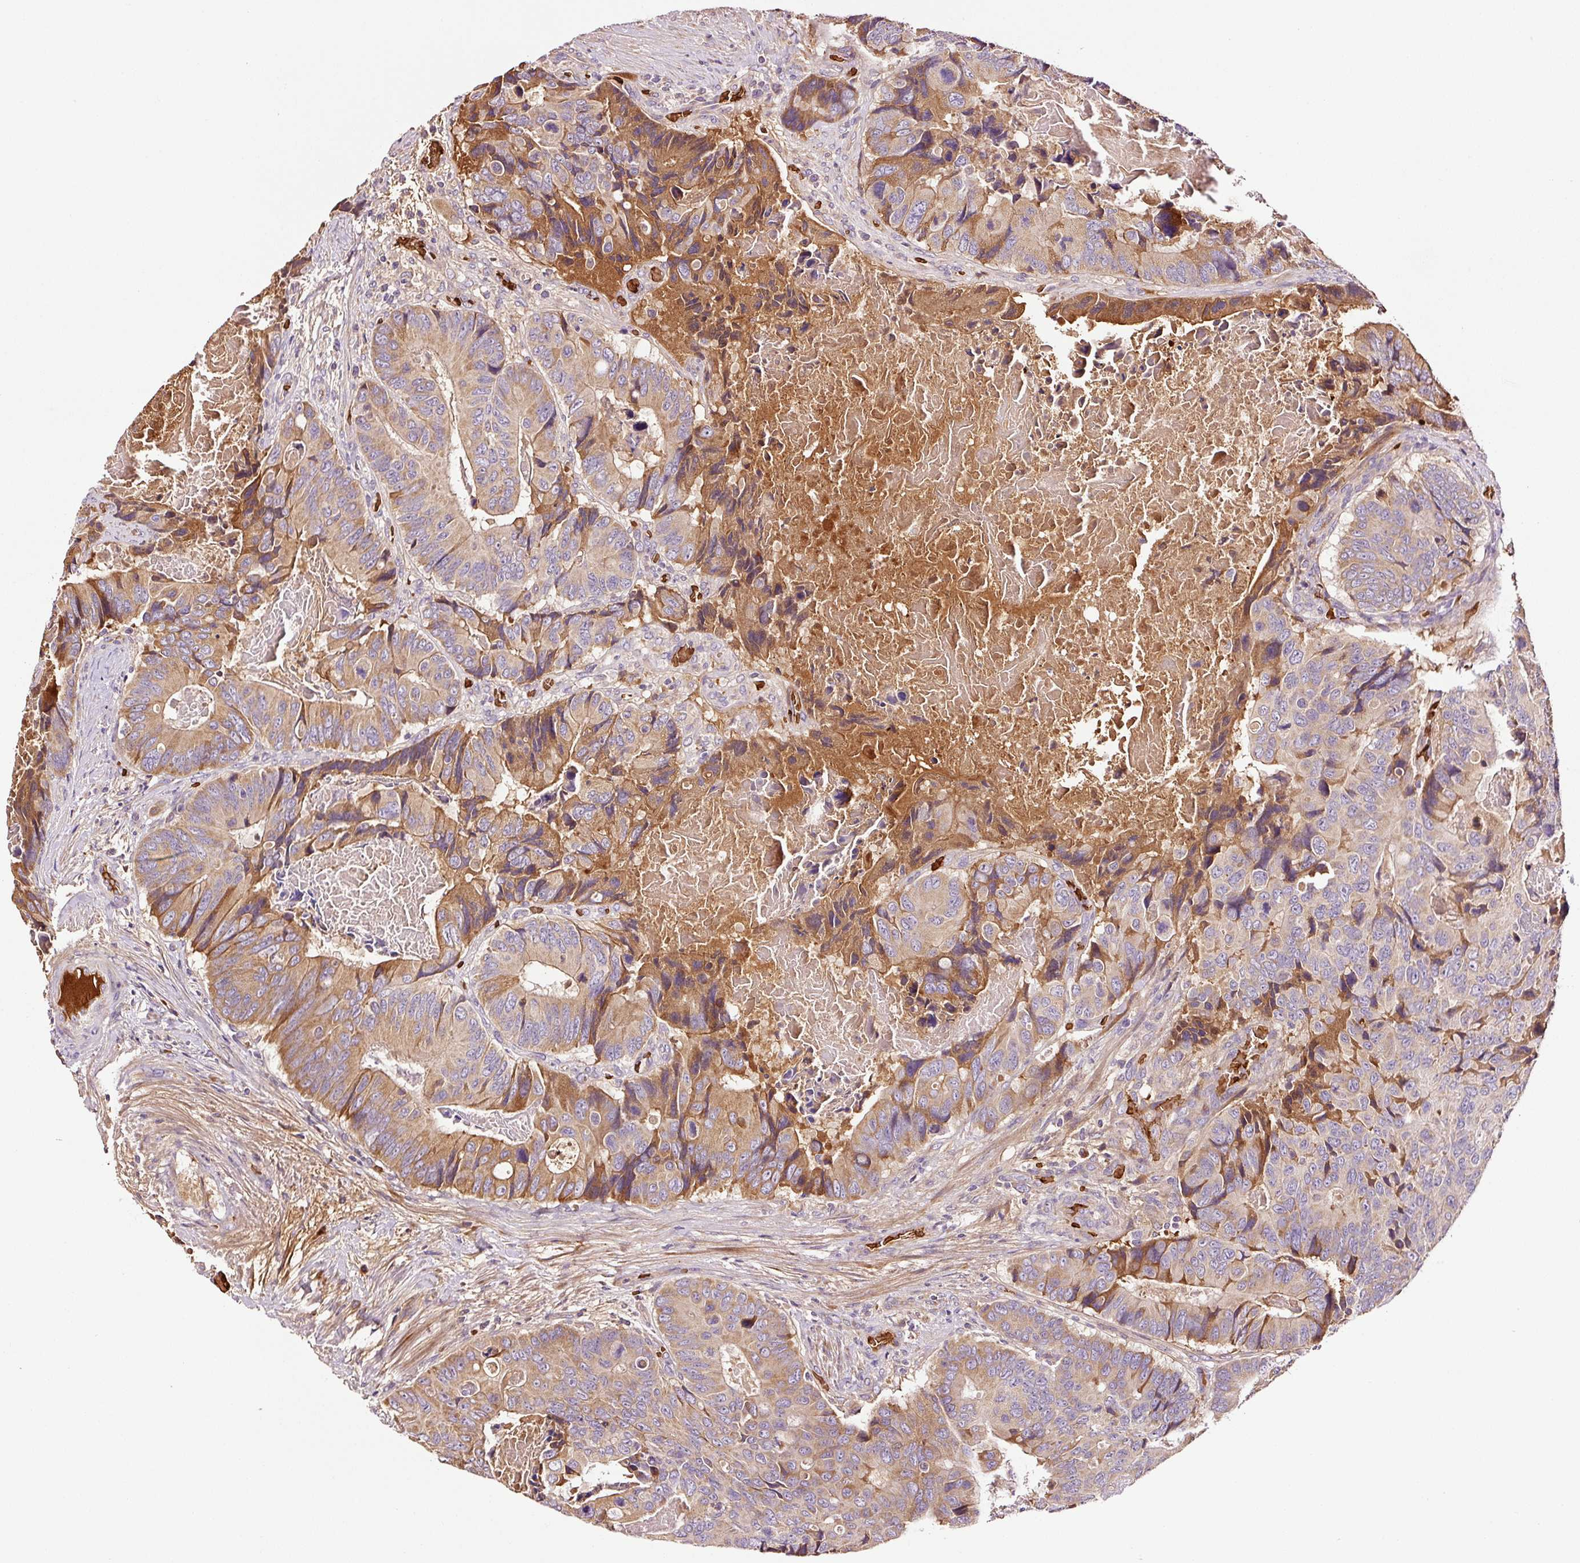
{"staining": {"intensity": "moderate", "quantity": "25%-75%", "location": "cytoplasmic/membranous"}, "tissue": "colorectal cancer", "cell_type": "Tumor cells", "image_type": "cancer", "snomed": [{"axis": "morphology", "description": "Adenocarcinoma, NOS"}, {"axis": "topography", "description": "Colon"}], "caption": "Moderate cytoplasmic/membranous expression is appreciated in about 25%-75% of tumor cells in colorectal adenocarcinoma. Using DAB (brown) and hematoxylin (blue) stains, captured at high magnification using brightfield microscopy.", "gene": "PGLYRP2", "patient": {"sex": "male", "age": 84}}